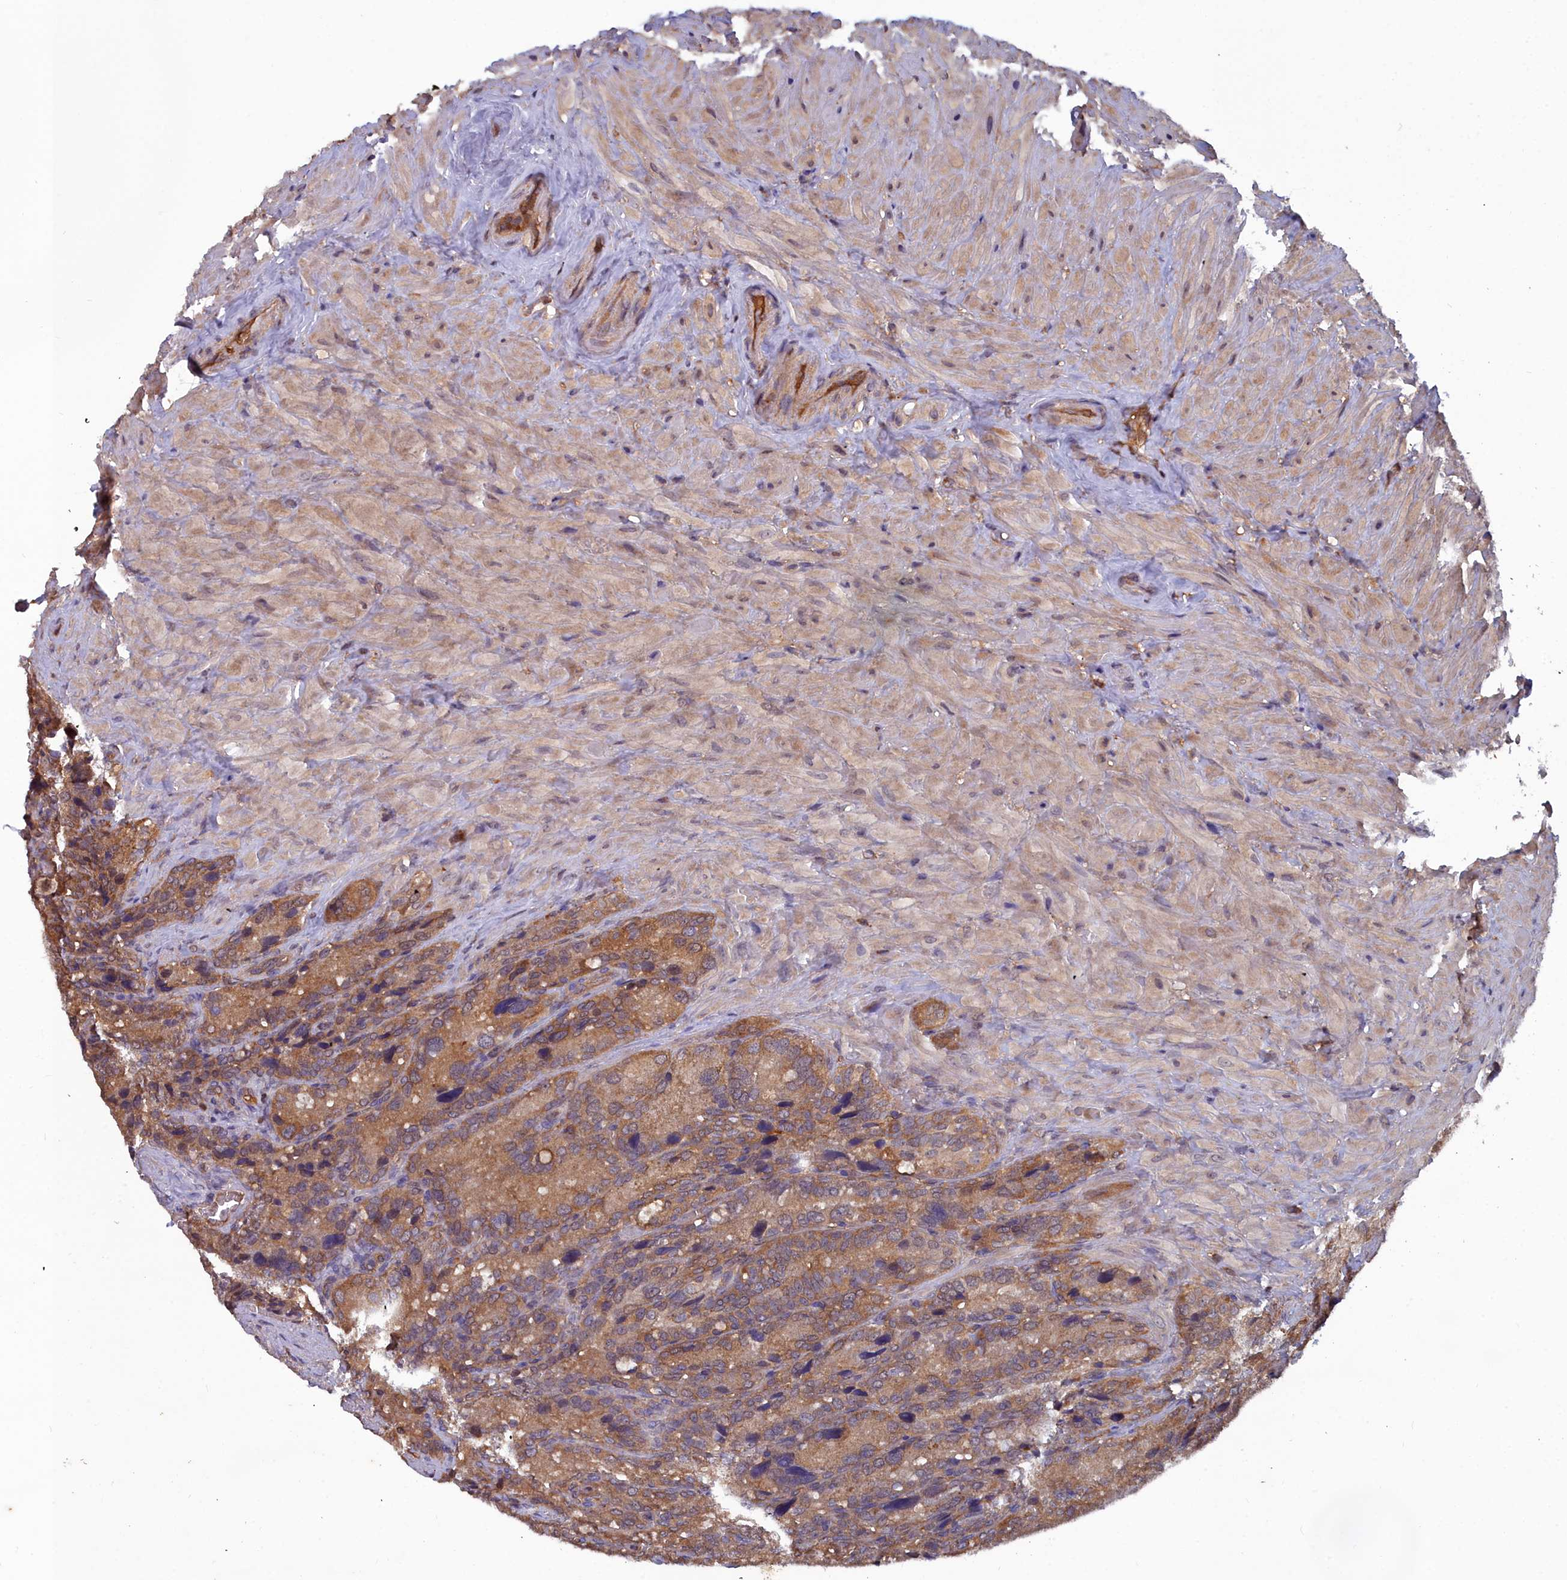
{"staining": {"intensity": "moderate", "quantity": ">75%", "location": "cytoplasmic/membranous"}, "tissue": "seminal vesicle", "cell_type": "Glandular cells", "image_type": "normal", "snomed": [{"axis": "morphology", "description": "Normal tissue, NOS"}, {"axis": "topography", "description": "Seminal veicle"}], "caption": "Seminal vesicle was stained to show a protein in brown. There is medium levels of moderate cytoplasmic/membranous expression in approximately >75% of glandular cells. The staining was performed using DAB to visualize the protein expression in brown, while the nuclei were stained in blue with hematoxylin (Magnification: 20x).", "gene": "GFRA2", "patient": {"sex": "male", "age": 62}}